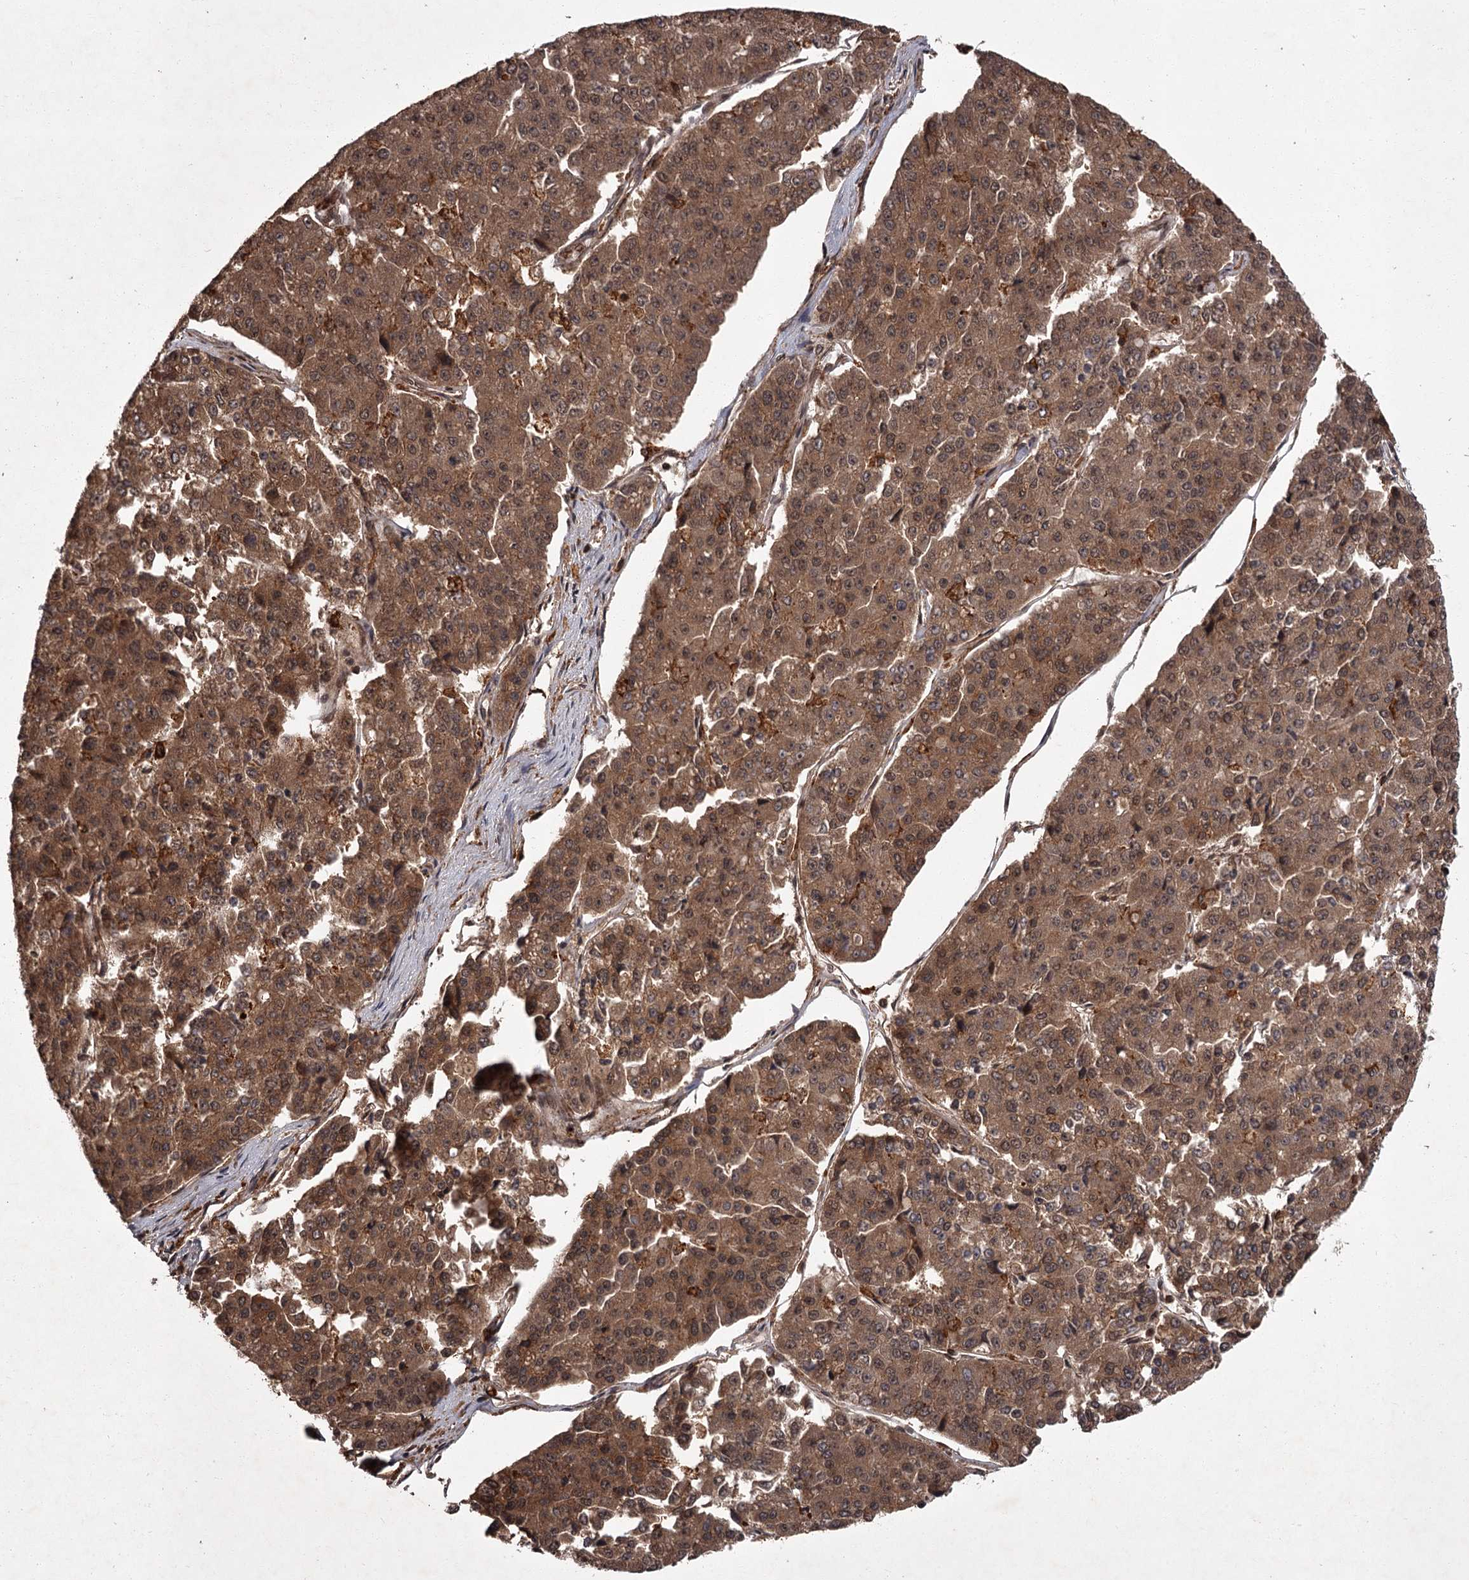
{"staining": {"intensity": "moderate", "quantity": ">75%", "location": "cytoplasmic/membranous"}, "tissue": "pancreatic cancer", "cell_type": "Tumor cells", "image_type": "cancer", "snomed": [{"axis": "morphology", "description": "Adenocarcinoma, NOS"}, {"axis": "topography", "description": "Pancreas"}], "caption": "This is a histology image of immunohistochemistry staining of pancreatic cancer, which shows moderate staining in the cytoplasmic/membranous of tumor cells.", "gene": "TBC1D23", "patient": {"sex": "male", "age": 50}}